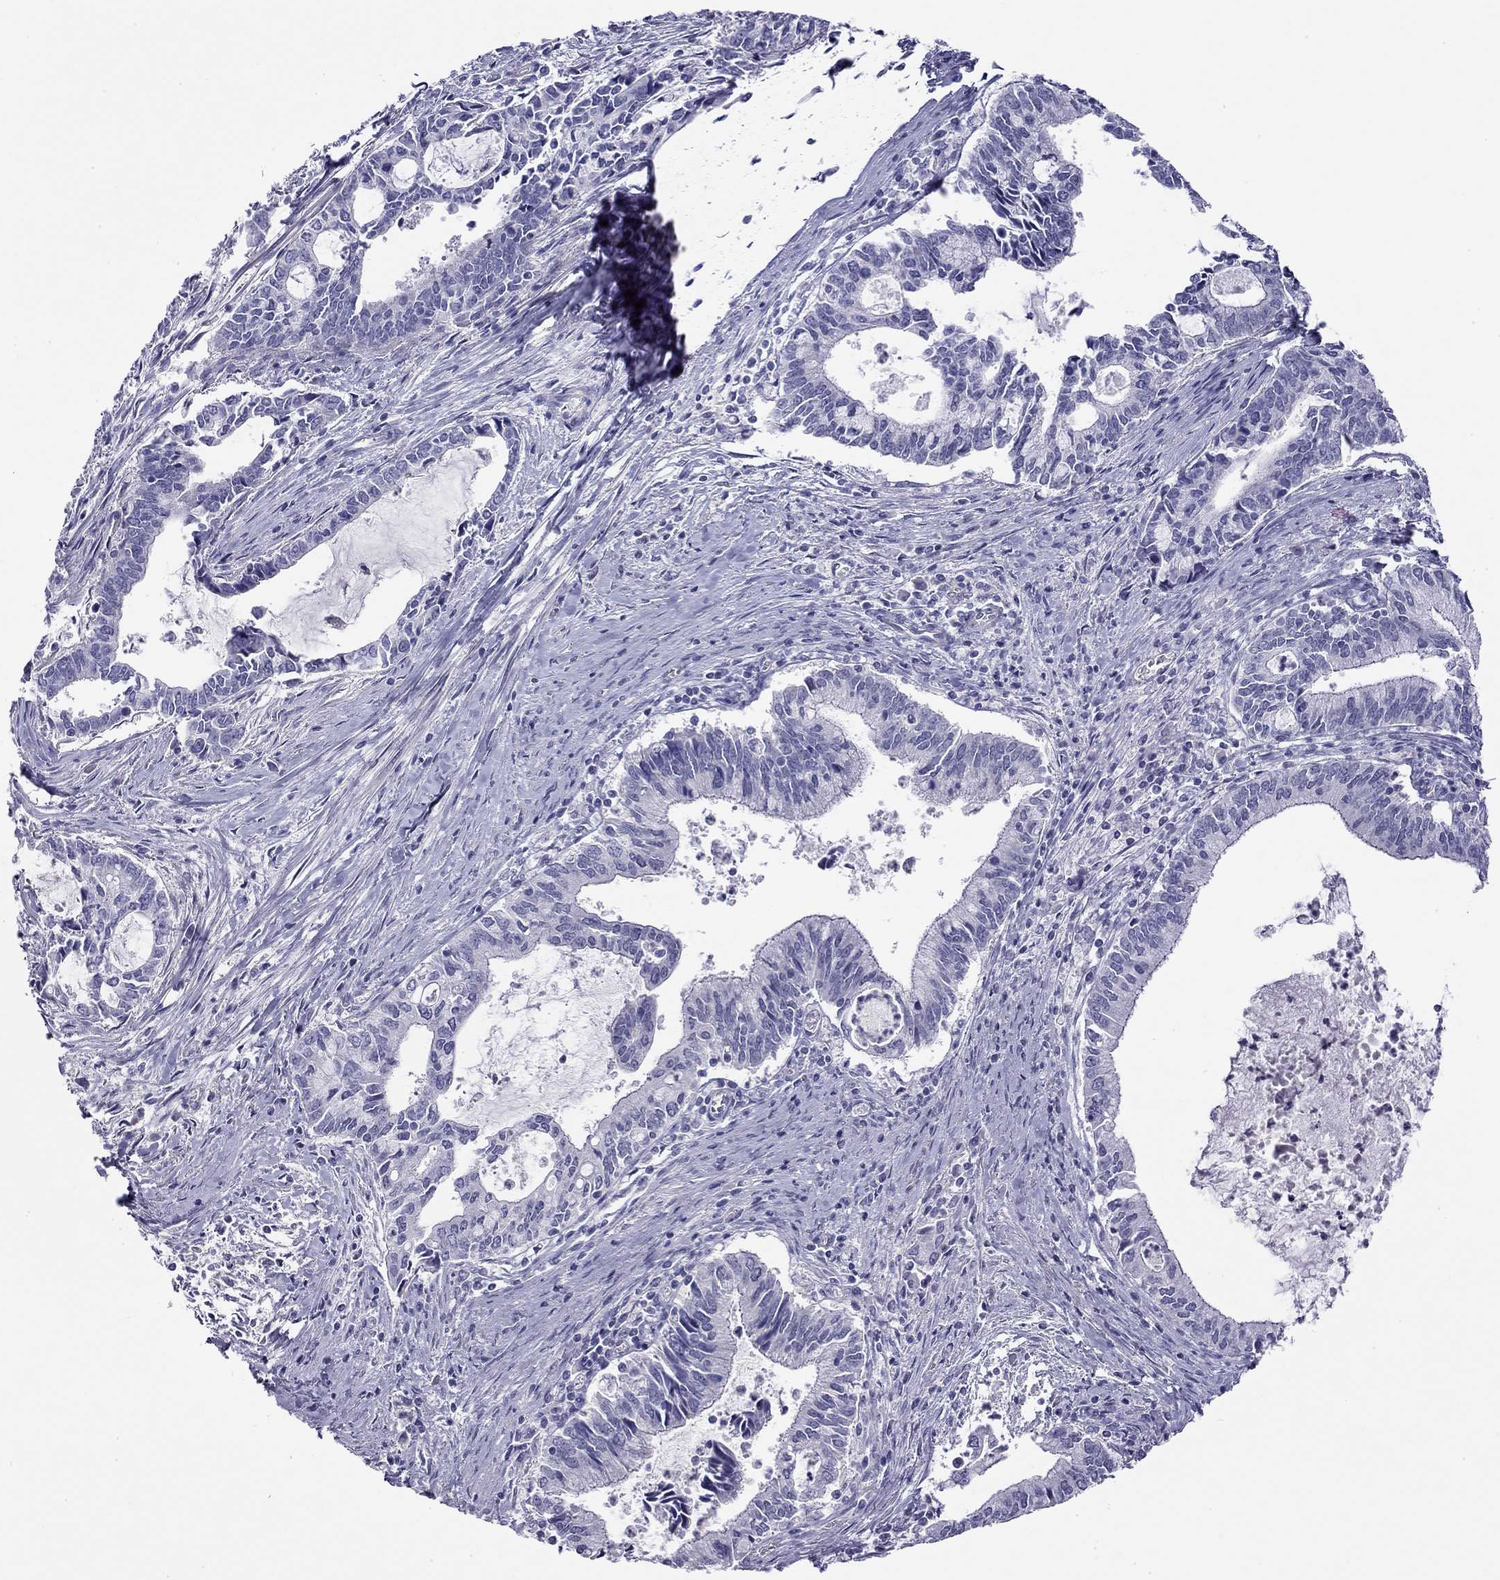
{"staining": {"intensity": "negative", "quantity": "none", "location": "none"}, "tissue": "cervical cancer", "cell_type": "Tumor cells", "image_type": "cancer", "snomed": [{"axis": "morphology", "description": "Adenocarcinoma, NOS"}, {"axis": "topography", "description": "Cervix"}], "caption": "This photomicrograph is of cervical cancer stained with immunohistochemistry (IHC) to label a protein in brown with the nuclei are counter-stained blue. There is no positivity in tumor cells.", "gene": "RTL1", "patient": {"sex": "female", "age": 42}}